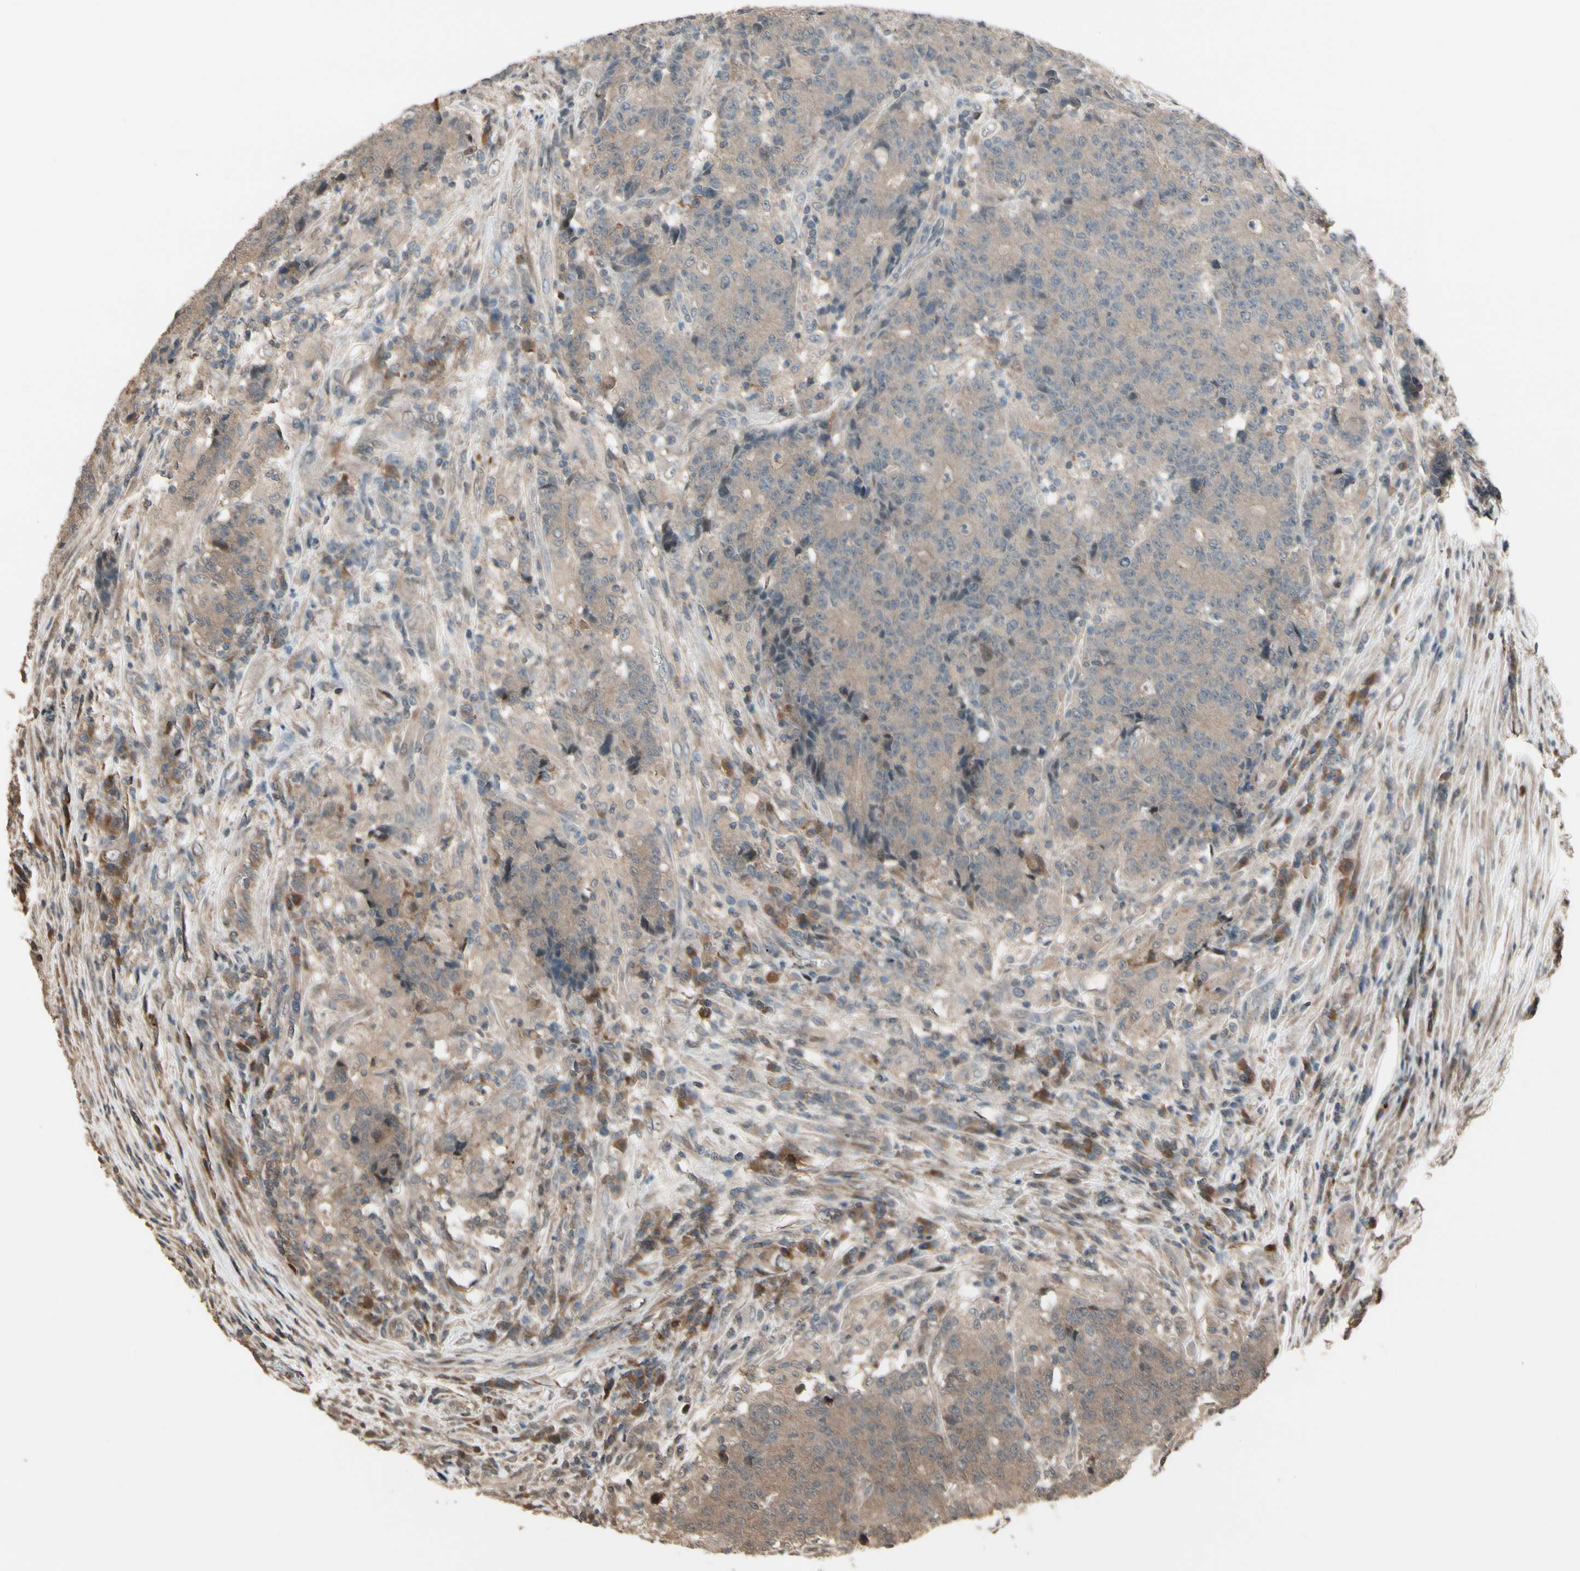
{"staining": {"intensity": "weak", "quantity": "25%-75%", "location": "cytoplasmic/membranous"}, "tissue": "colorectal cancer", "cell_type": "Tumor cells", "image_type": "cancer", "snomed": [{"axis": "morphology", "description": "Normal tissue, NOS"}, {"axis": "morphology", "description": "Adenocarcinoma, NOS"}, {"axis": "topography", "description": "Colon"}], "caption": "A brown stain highlights weak cytoplasmic/membranous positivity of a protein in colorectal cancer tumor cells.", "gene": "CSF1R", "patient": {"sex": "female", "age": 75}}